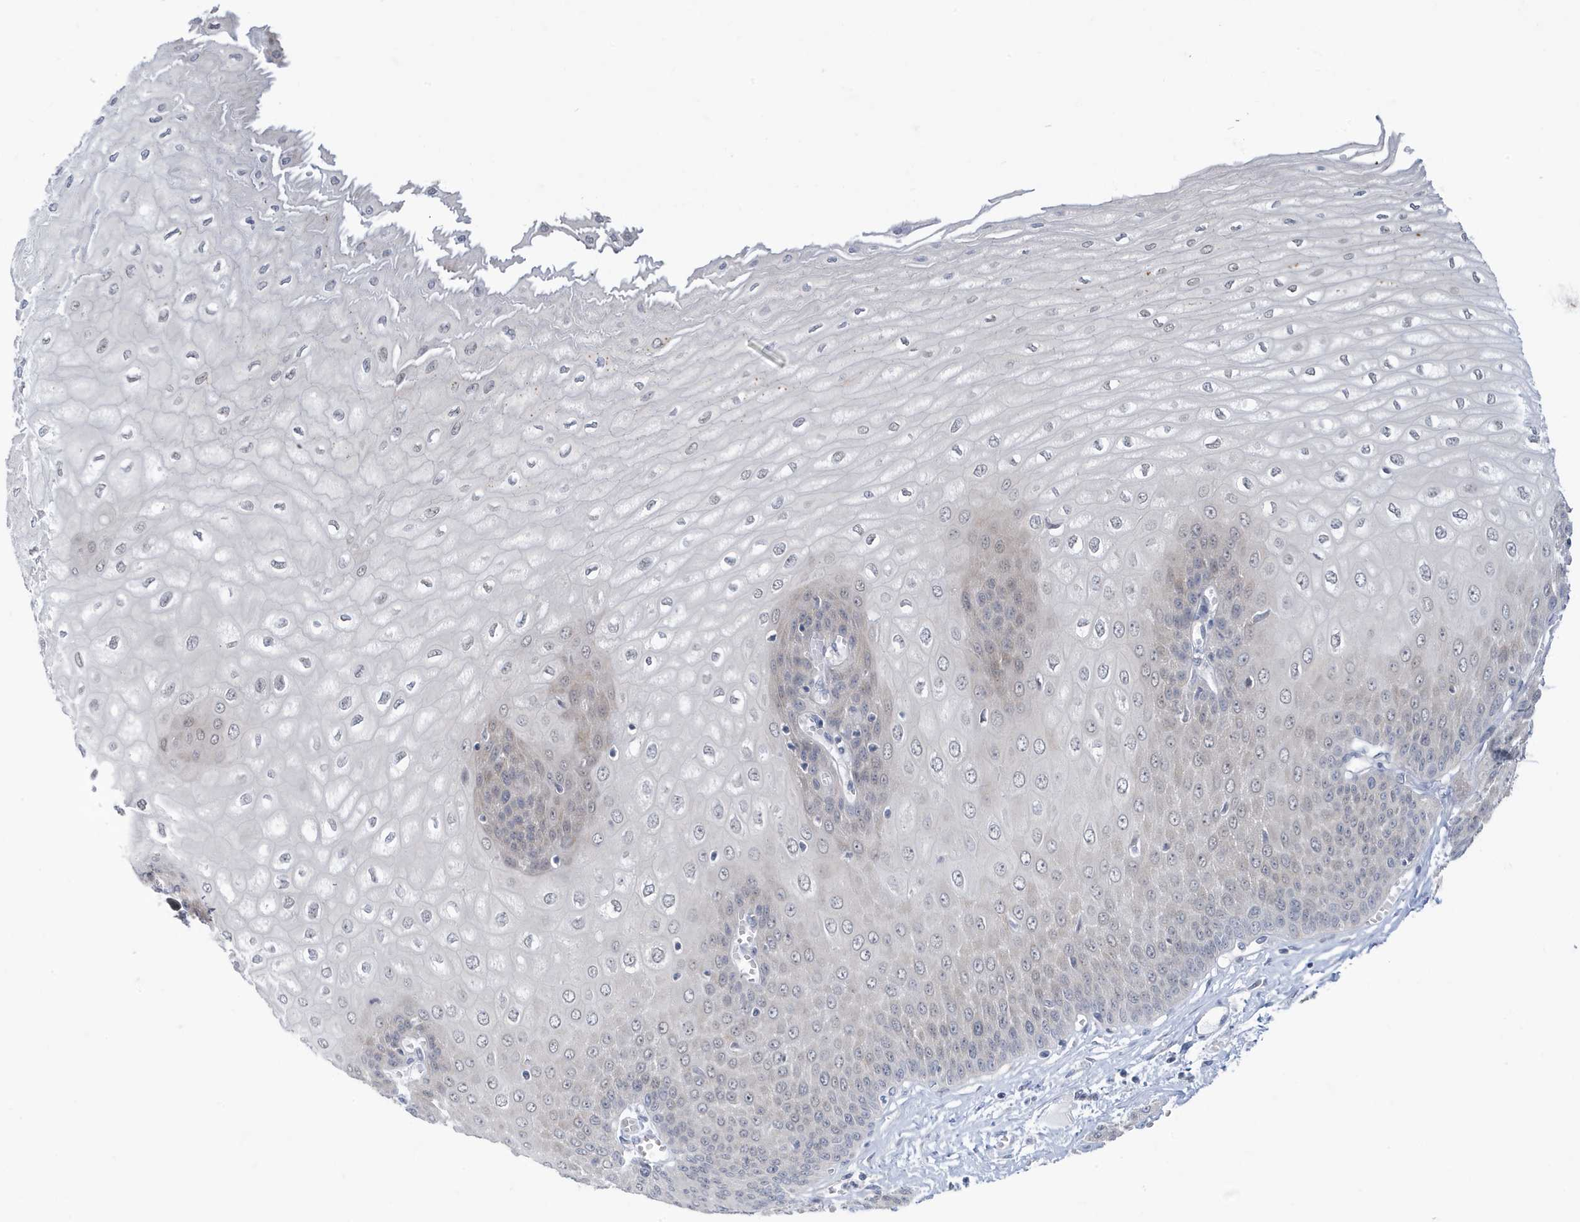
{"staining": {"intensity": "moderate", "quantity": "25%-75%", "location": "cytoplasmic/membranous,nuclear"}, "tissue": "esophagus", "cell_type": "Squamous epithelial cells", "image_type": "normal", "snomed": [{"axis": "morphology", "description": "Normal tissue, NOS"}, {"axis": "topography", "description": "Esophagus"}], "caption": "A histopathology image of human esophagus stained for a protein reveals moderate cytoplasmic/membranous,nuclear brown staining in squamous epithelial cells. (DAB (3,3'-diaminobenzidine) IHC, brown staining for protein, blue staining for nuclei).", "gene": "ZNF654", "patient": {"sex": "male", "age": 60}}